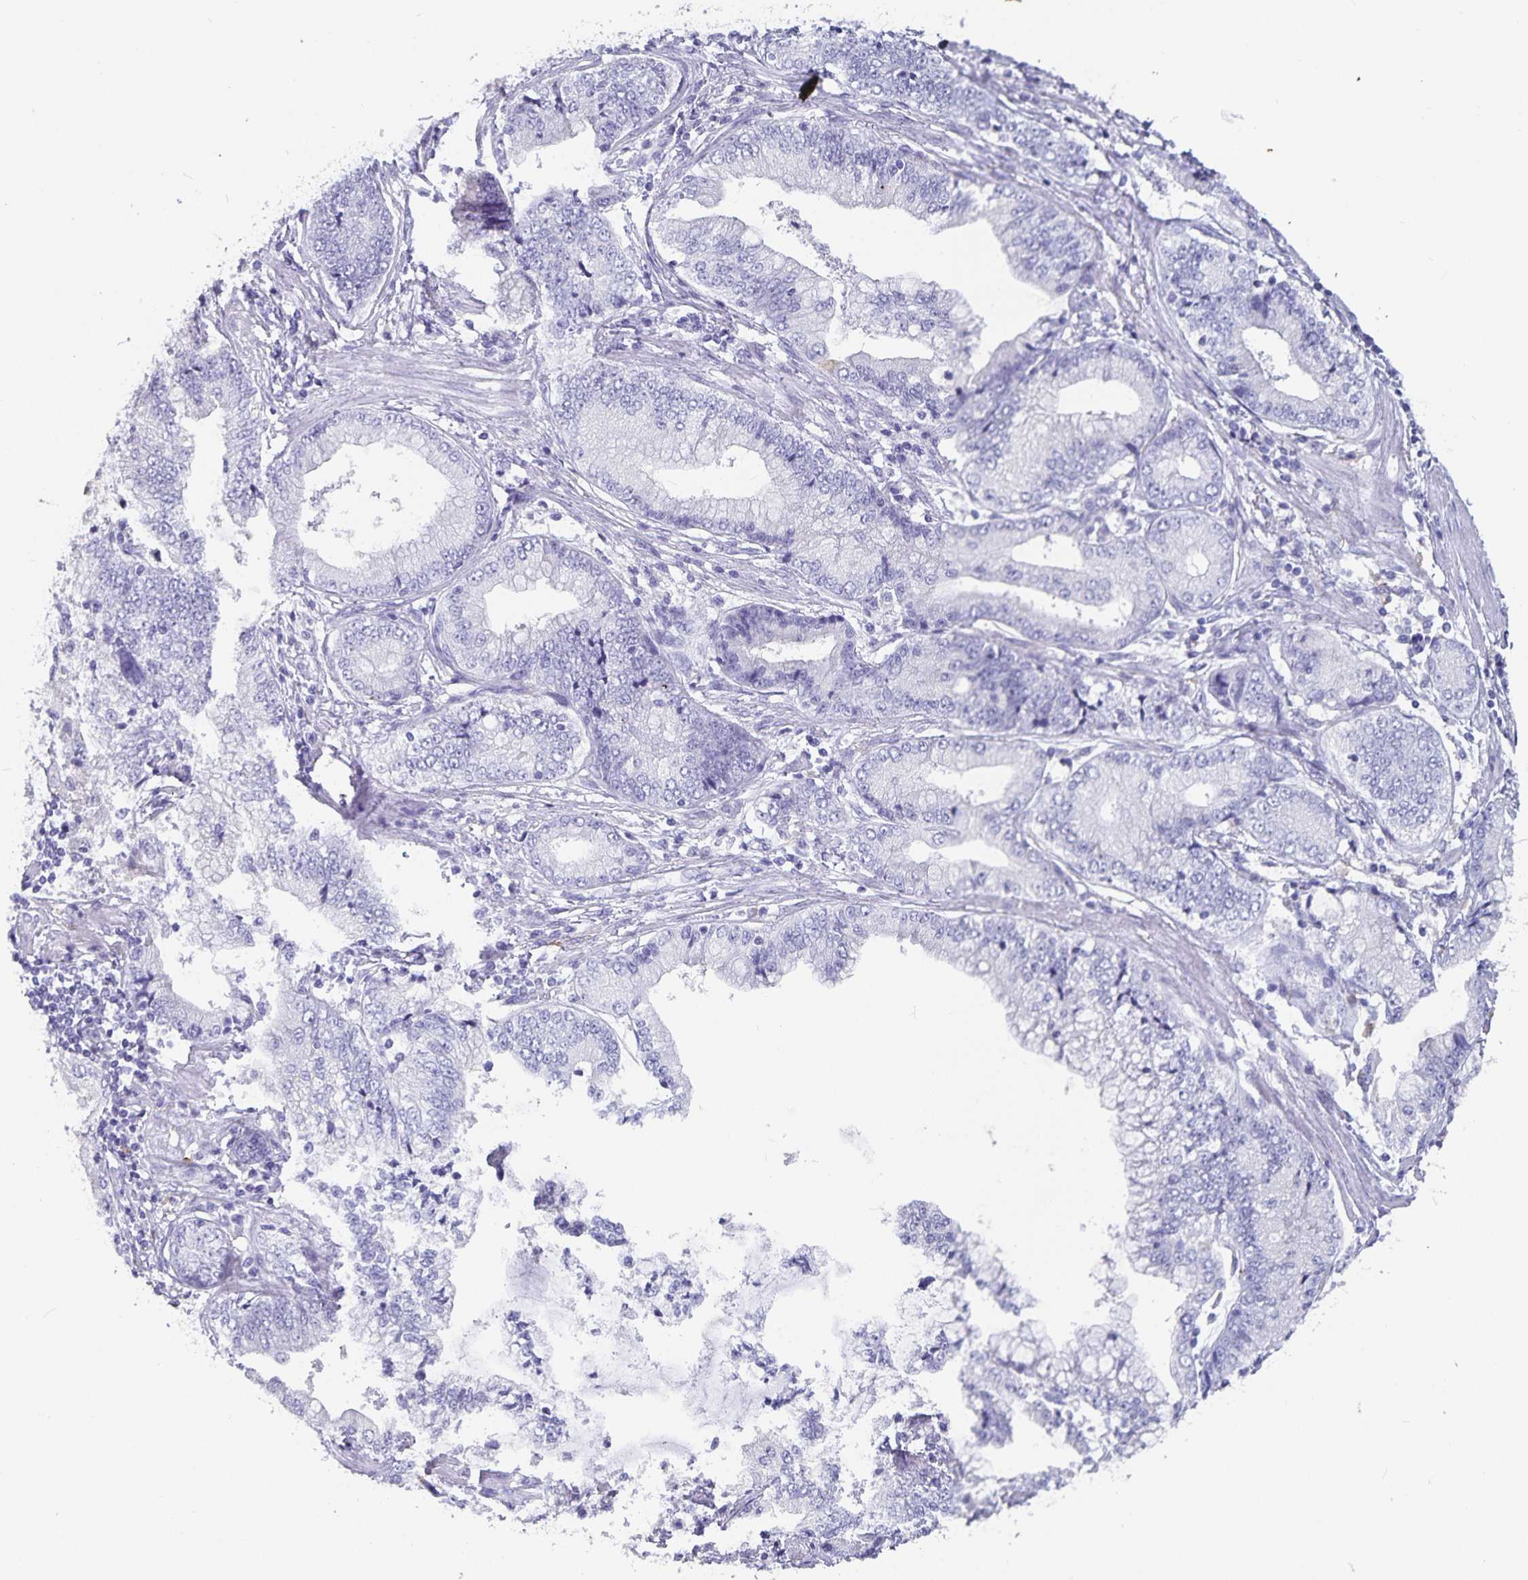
{"staining": {"intensity": "negative", "quantity": "none", "location": "none"}, "tissue": "stomach cancer", "cell_type": "Tumor cells", "image_type": "cancer", "snomed": [{"axis": "morphology", "description": "Adenocarcinoma, NOS"}, {"axis": "topography", "description": "Stomach, upper"}], "caption": "There is no significant expression in tumor cells of stomach adenocarcinoma.", "gene": "PLAC1", "patient": {"sex": "female", "age": 74}}